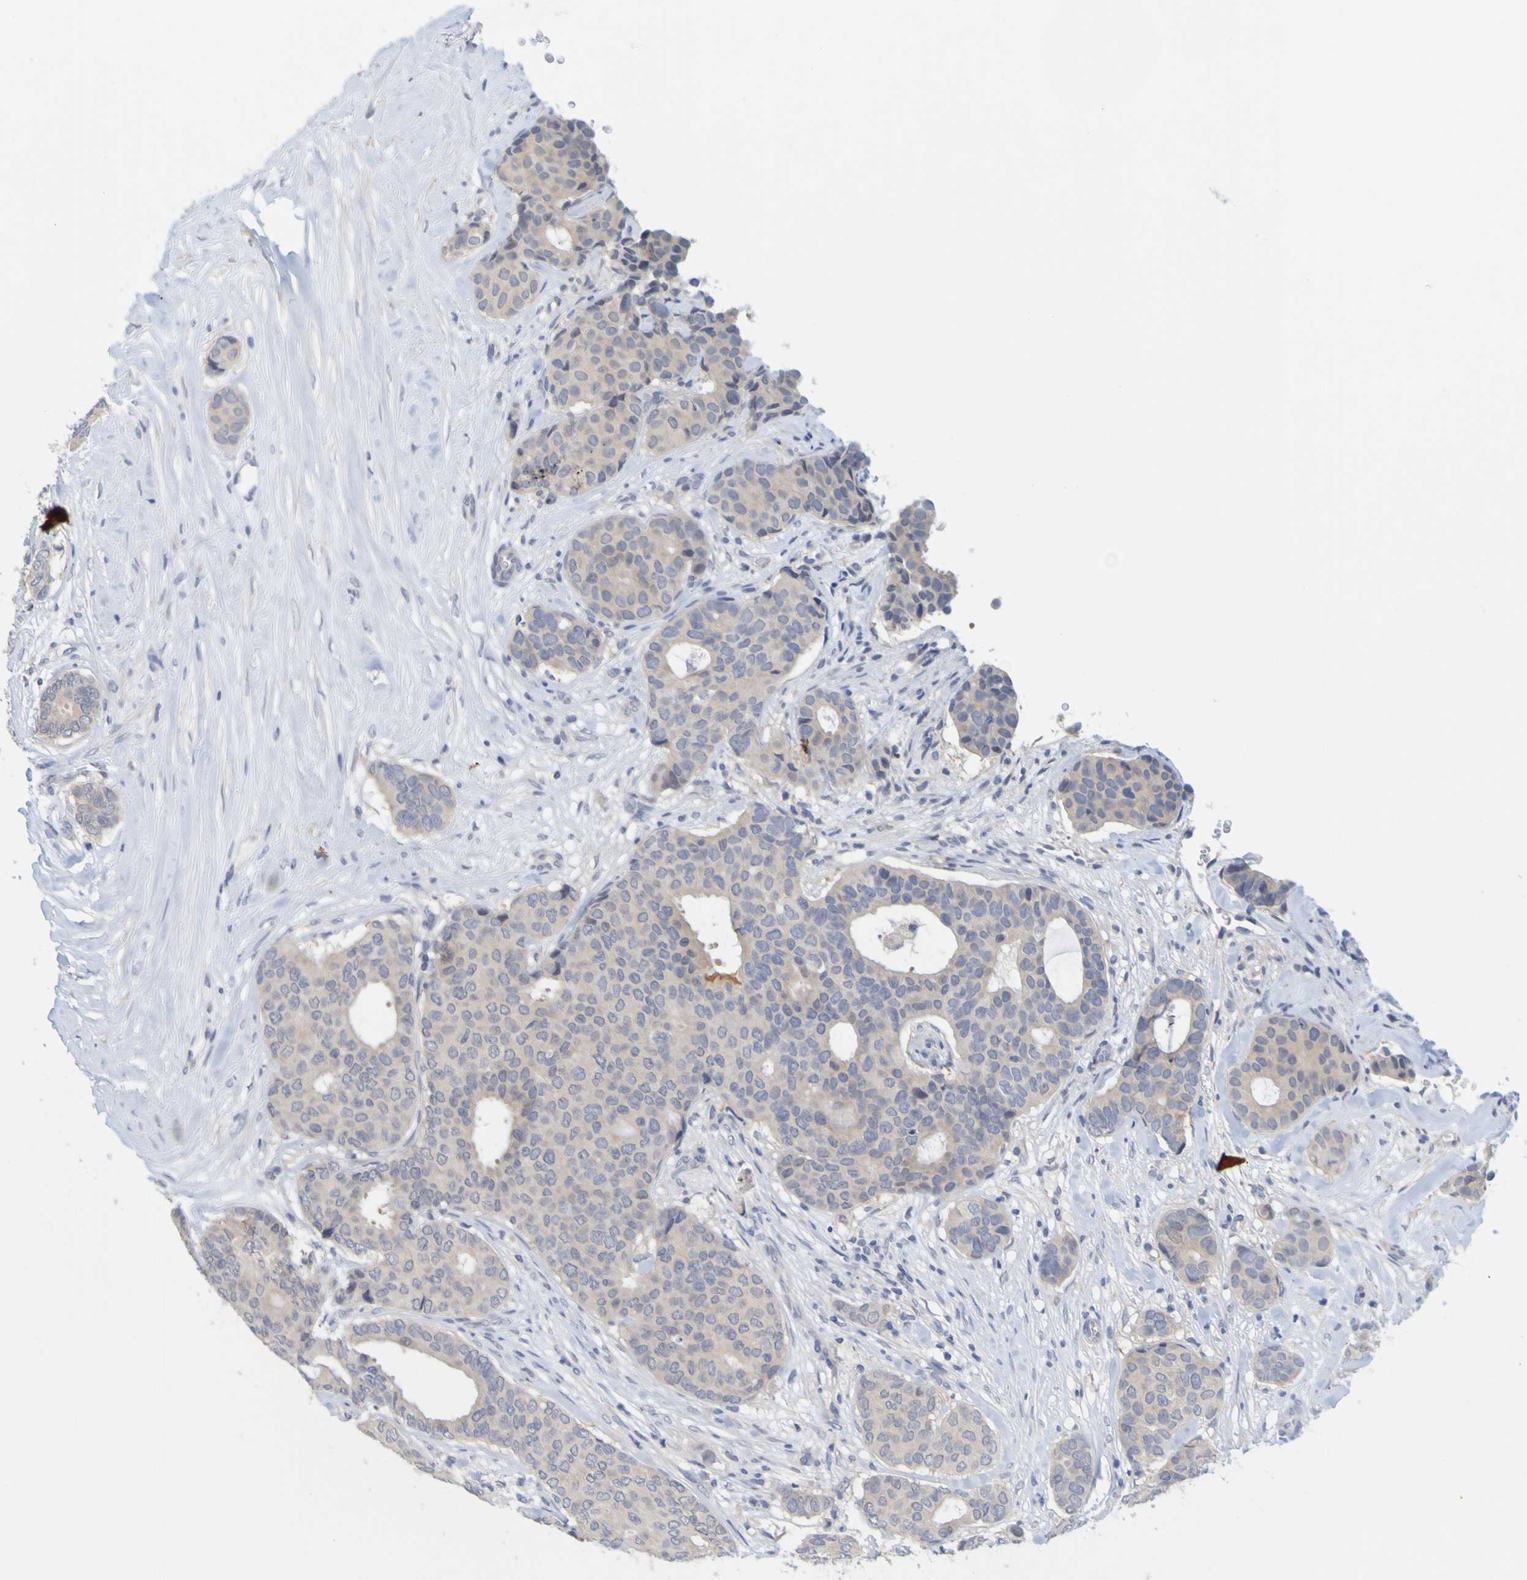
{"staining": {"intensity": "negative", "quantity": "none", "location": "none"}, "tissue": "breast cancer", "cell_type": "Tumor cells", "image_type": "cancer", "snomed": [{"axis": "morphology", "description": "Duct carcinoma"}, {"axis": "topography", "description": "Breast"}], "caption": "Immunohistochemistry histopathology image of breast cancer (intraductal carcinoma) stained for a protein (brown), which shows no positivity in tumor cells.", "gene": "ENDOU", "patient": {"sex": "female", "age": 75}}